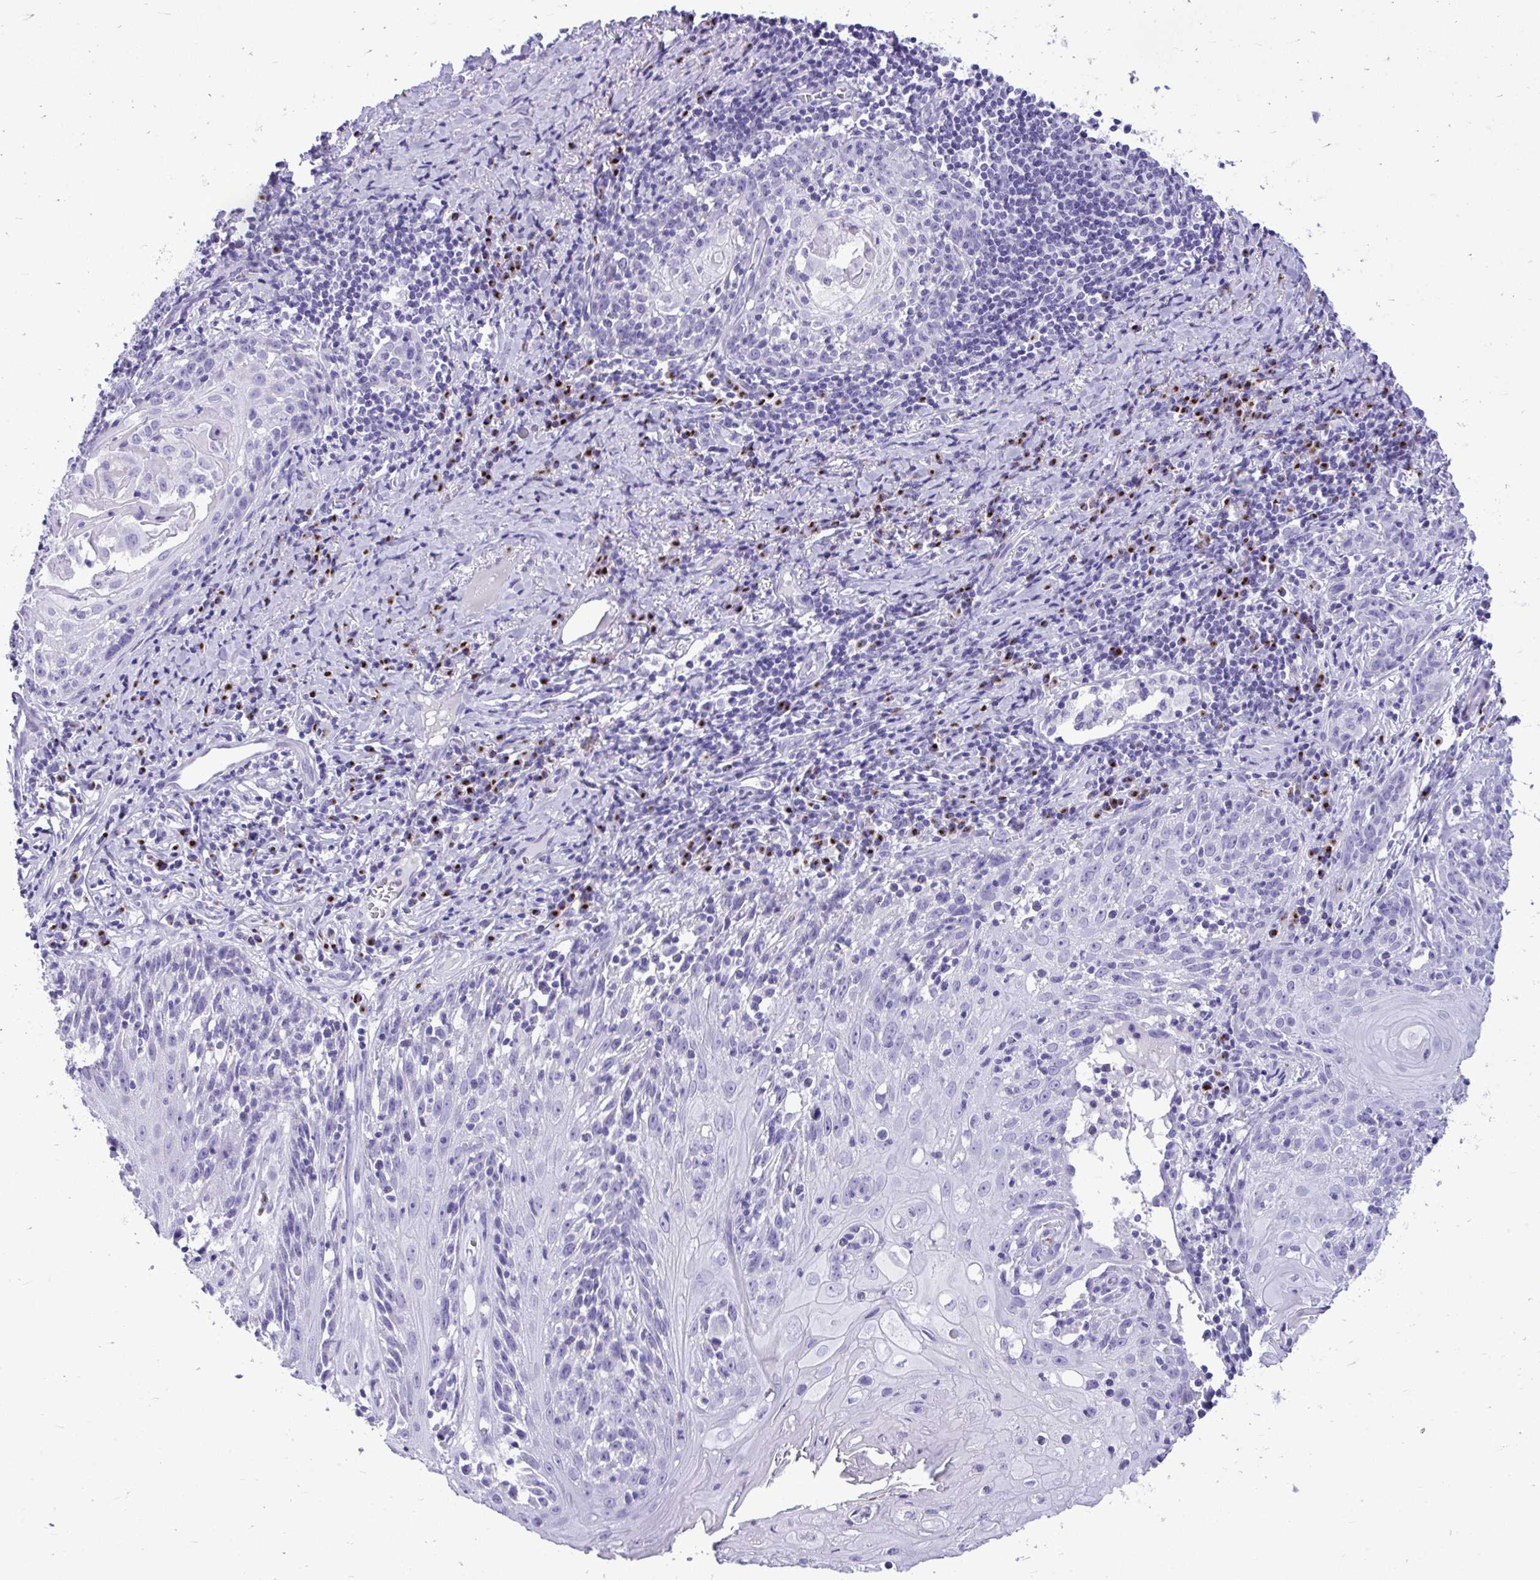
{"staining": {"intensity": "negative", "quantity": "none", "location": "none"}, "tissue": "skin cancer", "cell_type": "Tumor cells", "image_type": "cancer", "snomed": [{"axis": "morphology", "description": "Squamous cell carcinoma, NOS"}, {"axis": "topography", "description": "Skin"}, {"axis": "topography", "description": "Vulva"}], "caption": "Immunohistochemistry of skin cancer displays no expression in tumor cells. (Immunohistochemistry, brightfield microscopy, high magnification).", "gene": "ANKDD1B", "patient": {"sex": "female", "age": 76}}